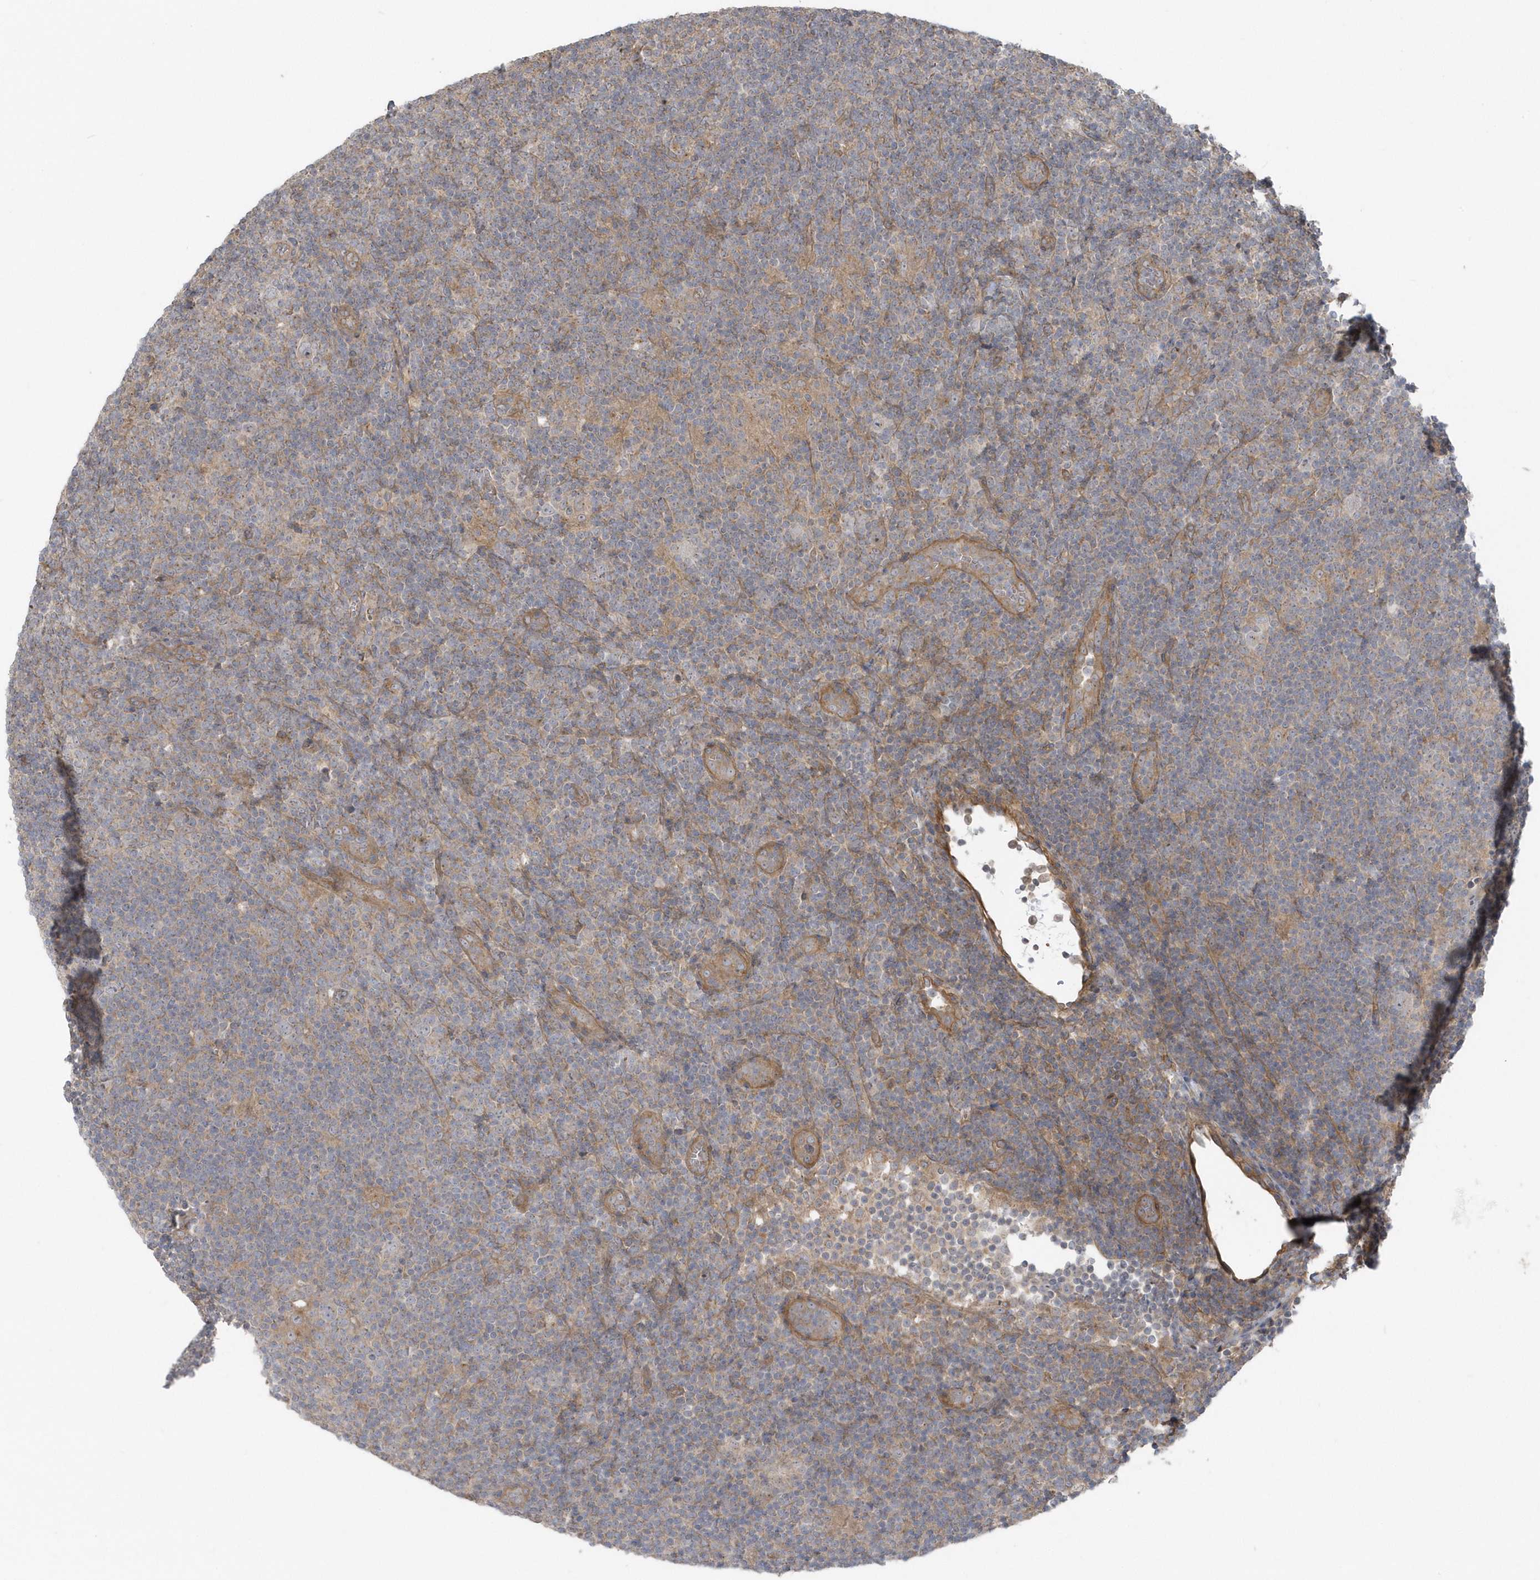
{"staining": {"intensity": "weak", "quantity": "<25%", "location": "cytoplasmic/membranous"}, "tissue": "lymphoma", "cell_type": "Tumor cells", "image_type": "cancer", "snomed": [{"axis": "morphology", "description": "Hodgkin's disease, NOS"}, {"axis": "topography", "description": "Lymph node"}], "caption": "This is a micrograph of IHC staining of lymphoma, which shows no expression in tumor cells.", "gene": "ACTR1A", "patient": {"sex": "female", "age": 57}}